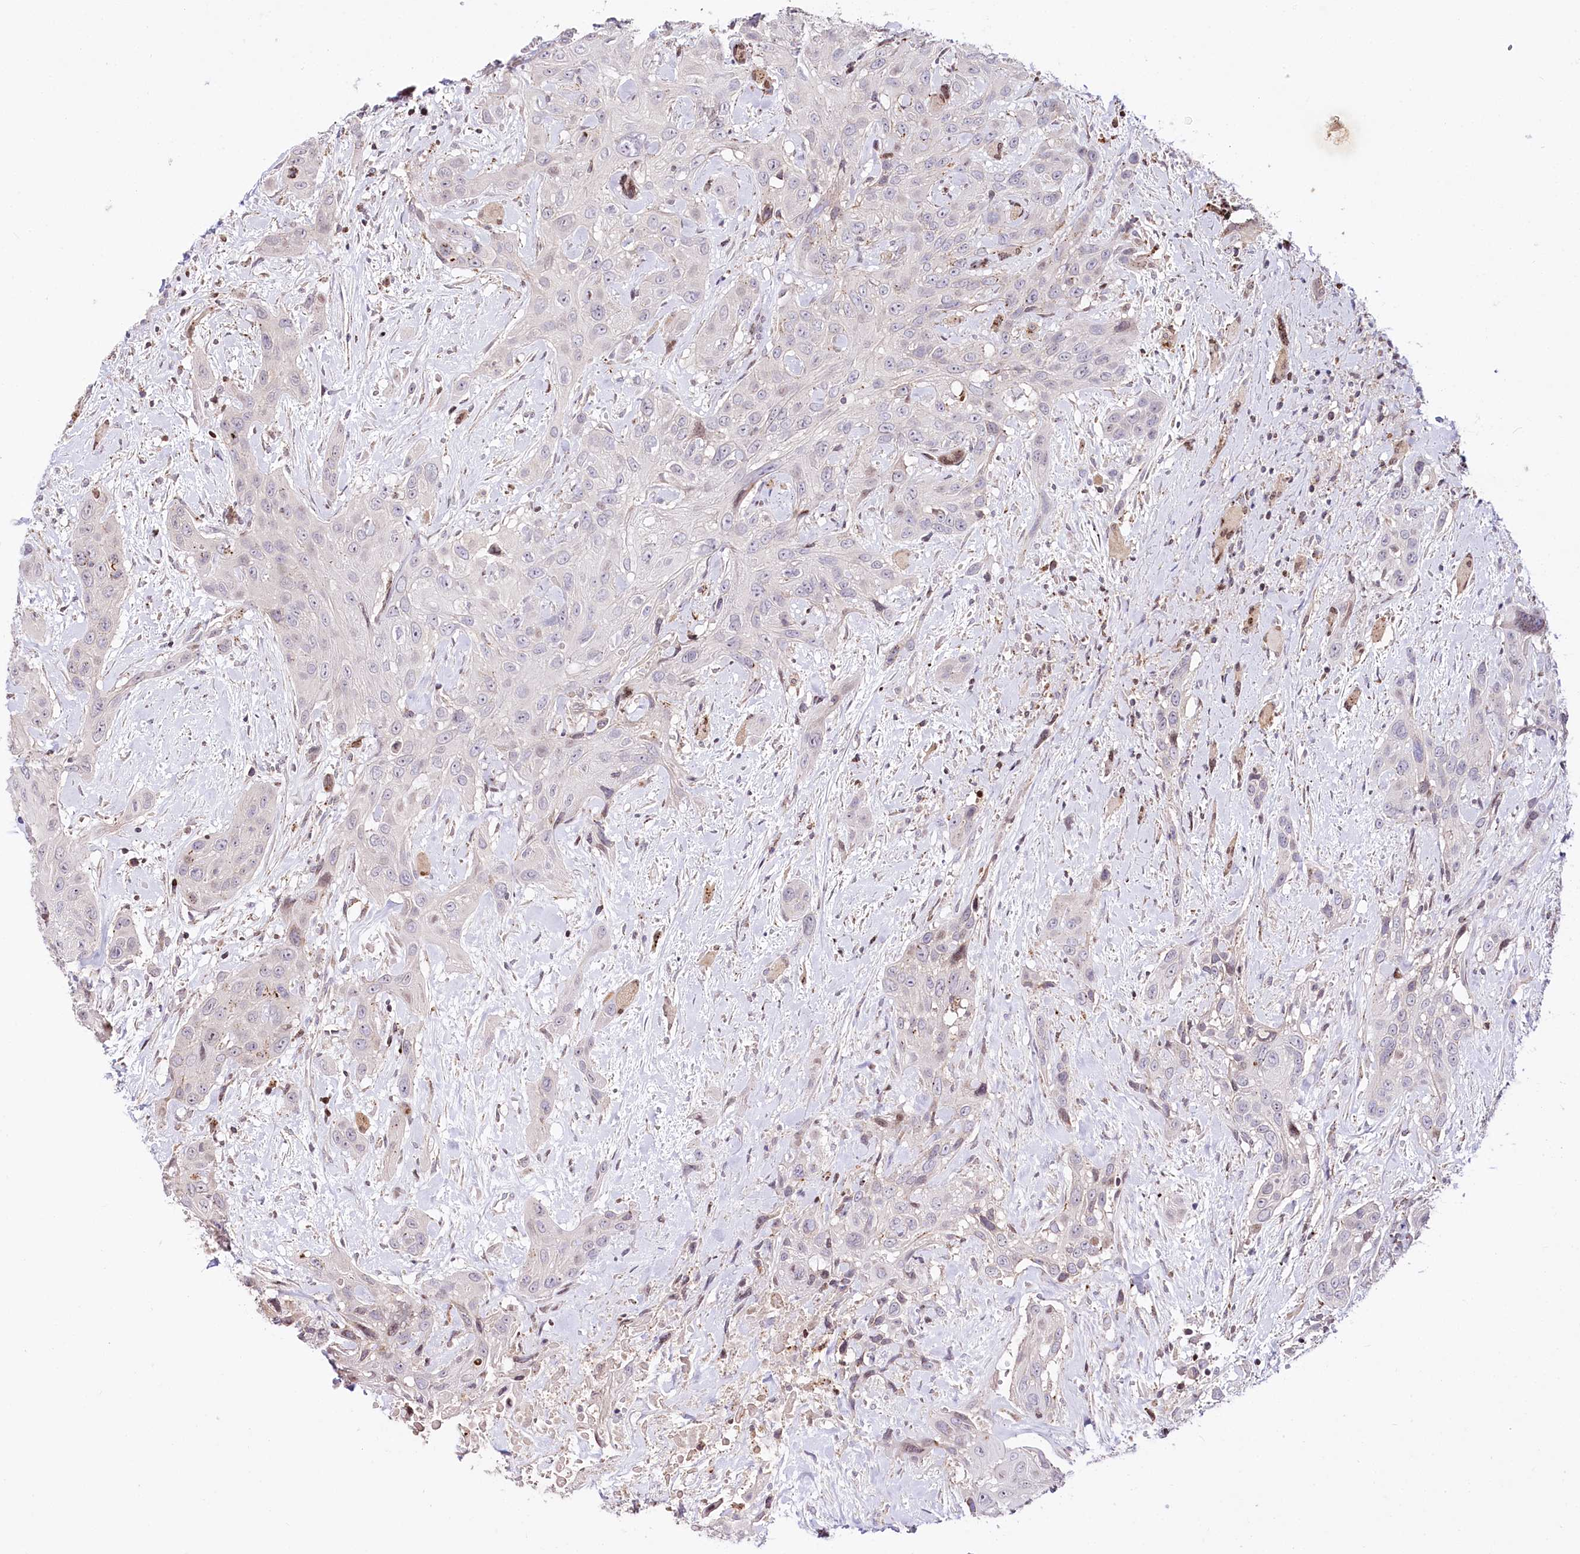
{"staining": {"intensity": "negative", "quantity": "none", "location": "none"}, "tissue": "head and neck cancer", "cell_type": "Tumor cells", "image_type": "cancer", "snomed": [{"axis": "morphology", "description": "Squamous cell carcinoma, NOS"}, {"axis": "topography", "description": "Head-Neck"}], "caption": "Protein analysis of head and neck cancer (squamous cell carcinoma) reveals no significant staining in tumor cells.", "gene": "ZFYVE27", "patient": {"sex": "male", "age": 81}}